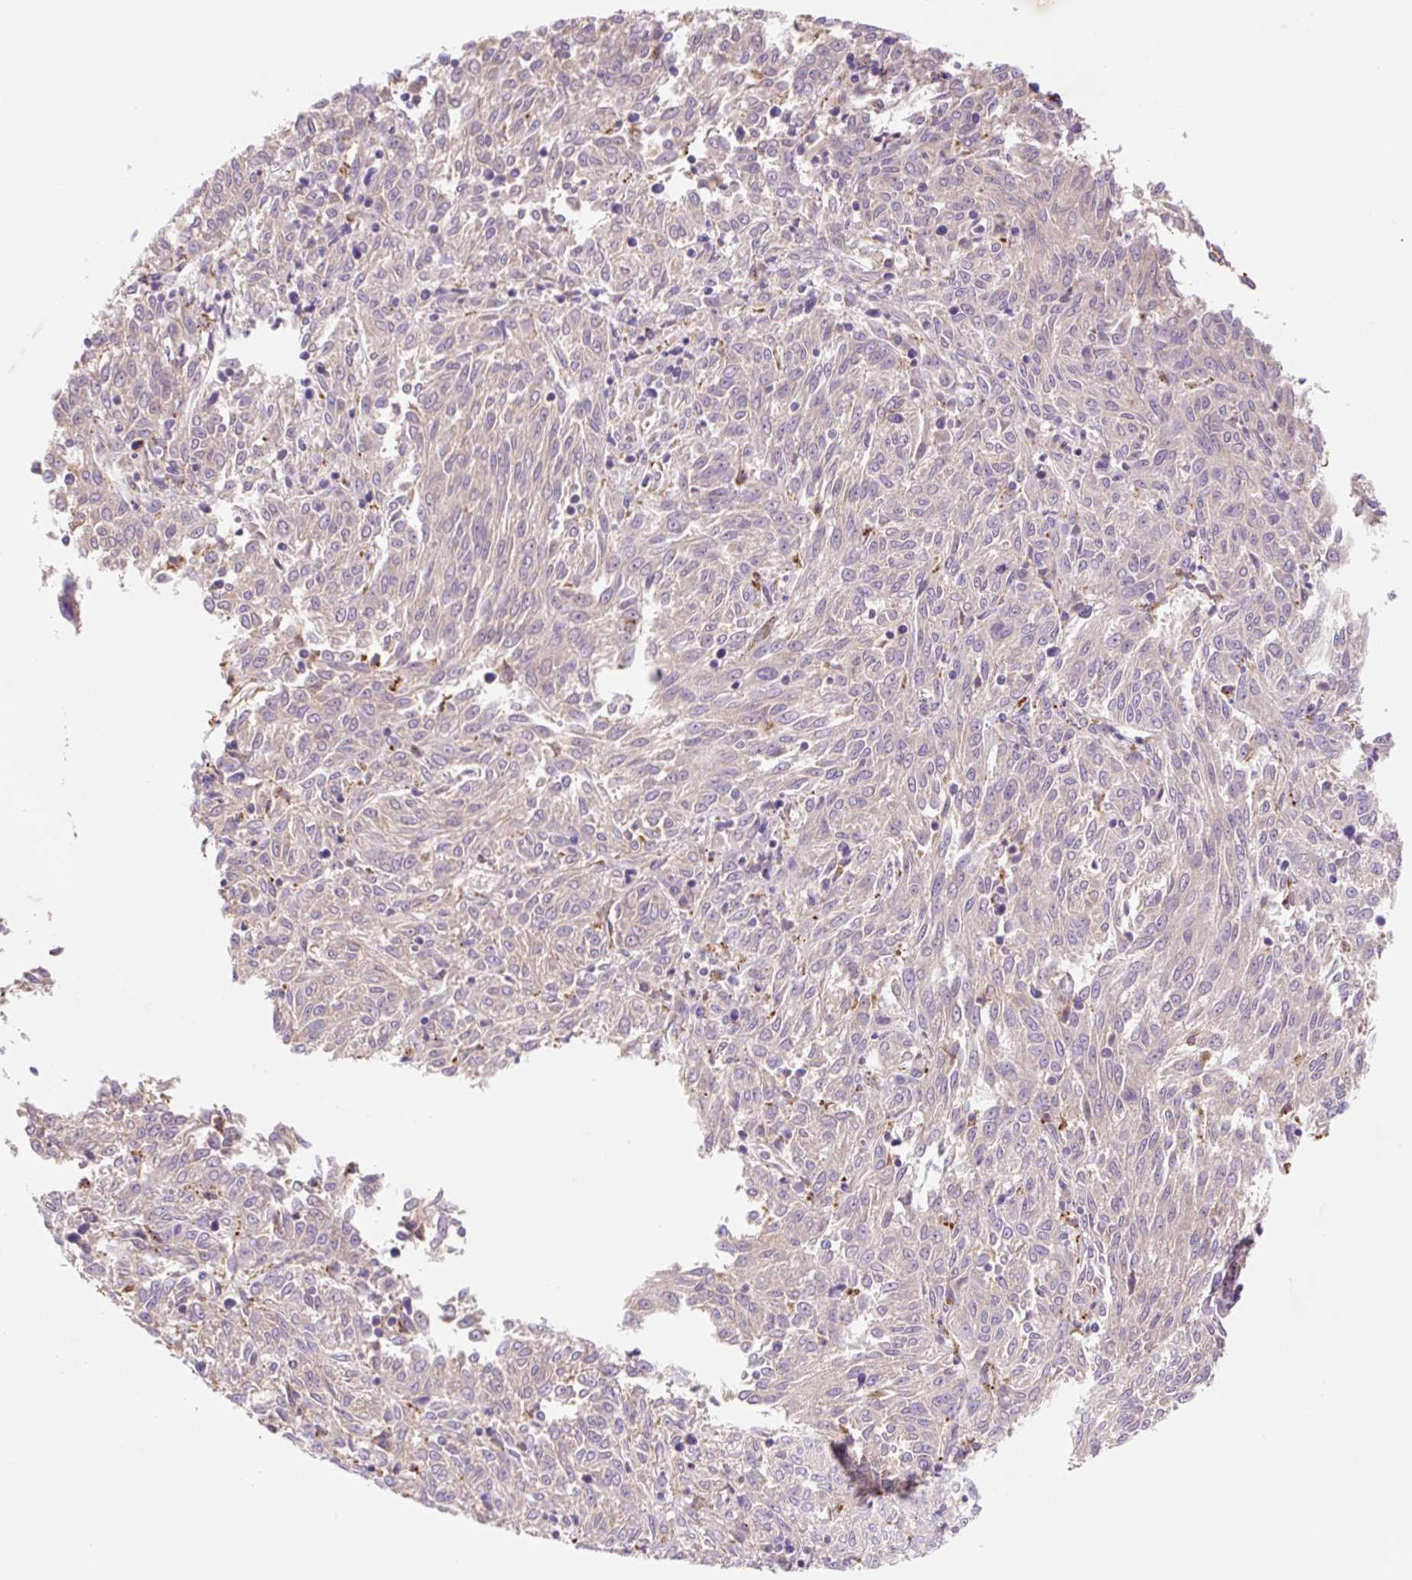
{"staining": {"intensity": "negative", "quantity": "none", "location": "none"}, "tissue": "melanoma", "cell_type": "Tumor cells", "image_type": "cancer", "snomed": [{"axis": "morphology", "description": "Malignant melanoma, NOS"}, {"axis": "topography", "description": "Skin"}], "caption": "Immunohistochemical staining of melanoma demonstrates no significant staining in tumor cells.", "gene": "HEXA", "patient": {"sex": "female", "age": 72}}